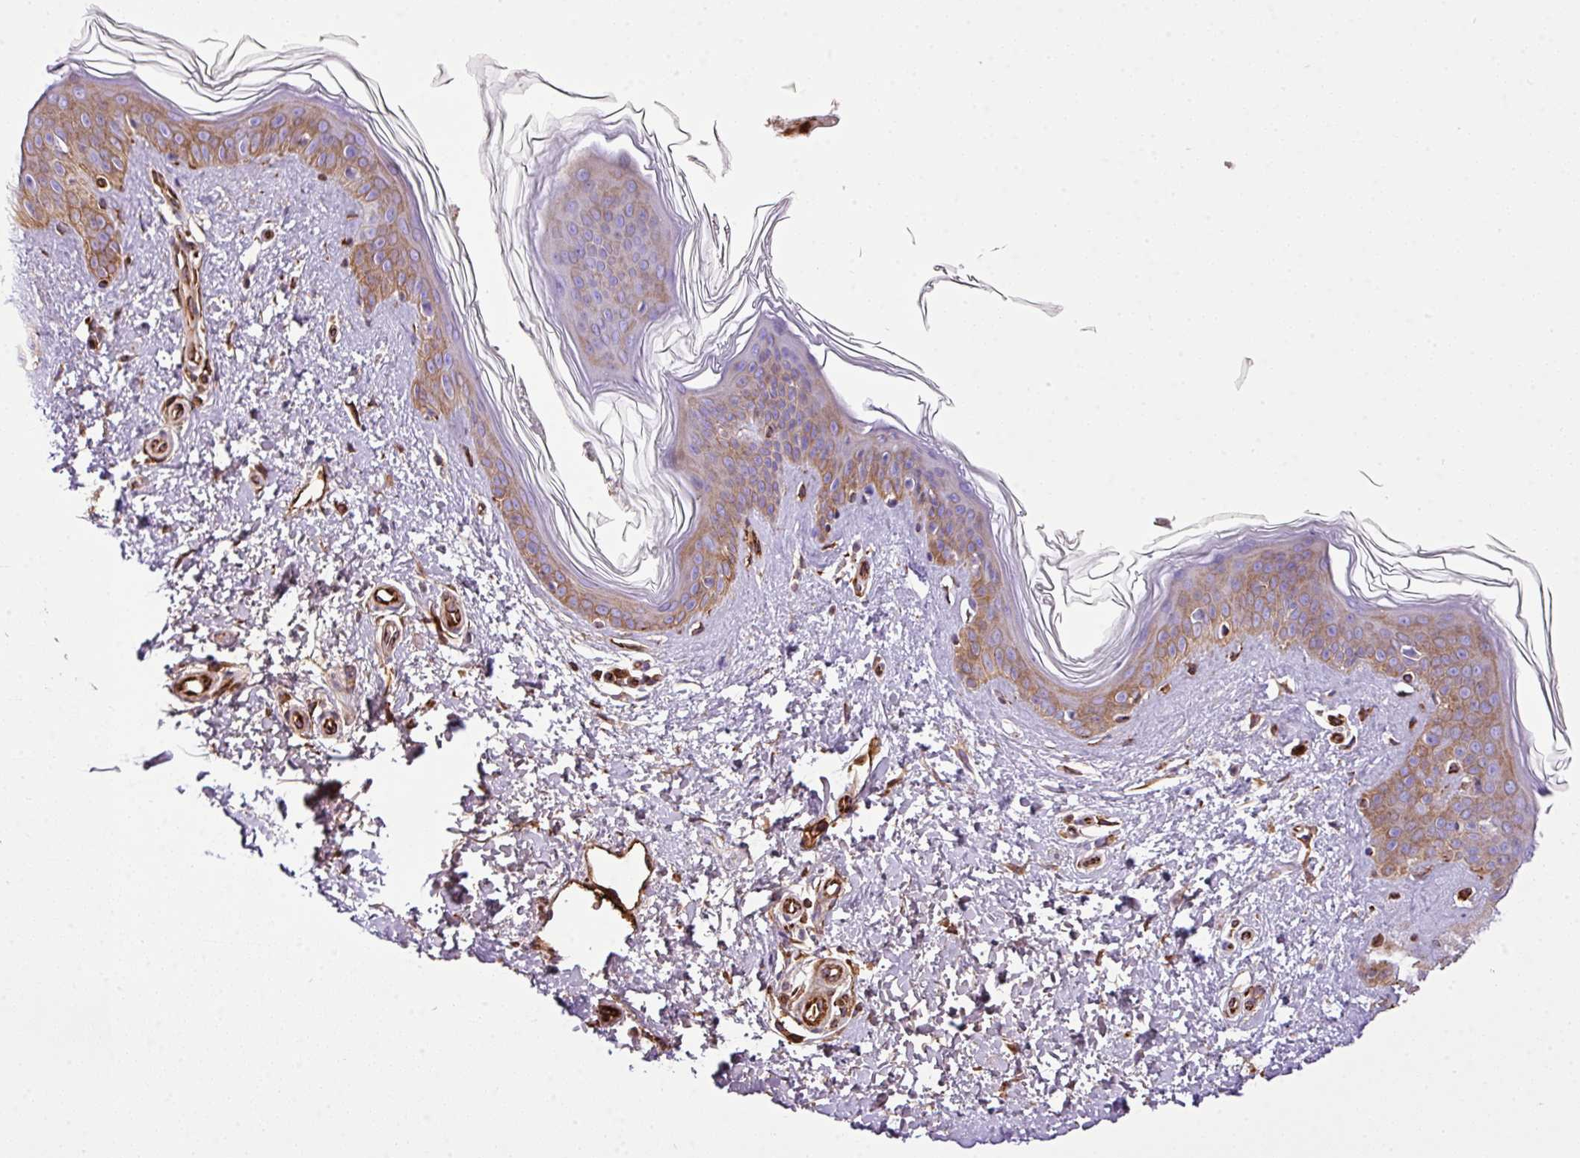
{"staining": {"intensity": "moderate", "quantity": "25%-75%", "location": "cytoplasmic/membranous"}, "tissue": "skin", "cell_type": "Fibroblasts", "image_type": "normal", "snomed": [{"axis": "morphology", "description": "Normal tissue, NOS"}, {"axis": "topography", "description": "Skin"}], "caption": "Immunohistochemical staining of benign skin displays moderate cytoplasmic/membranous protein positivity in approximately 25%-75% of fibroblasts.", "gene": "CTXN2", "patient": {"sex": "female", "age": 41}}